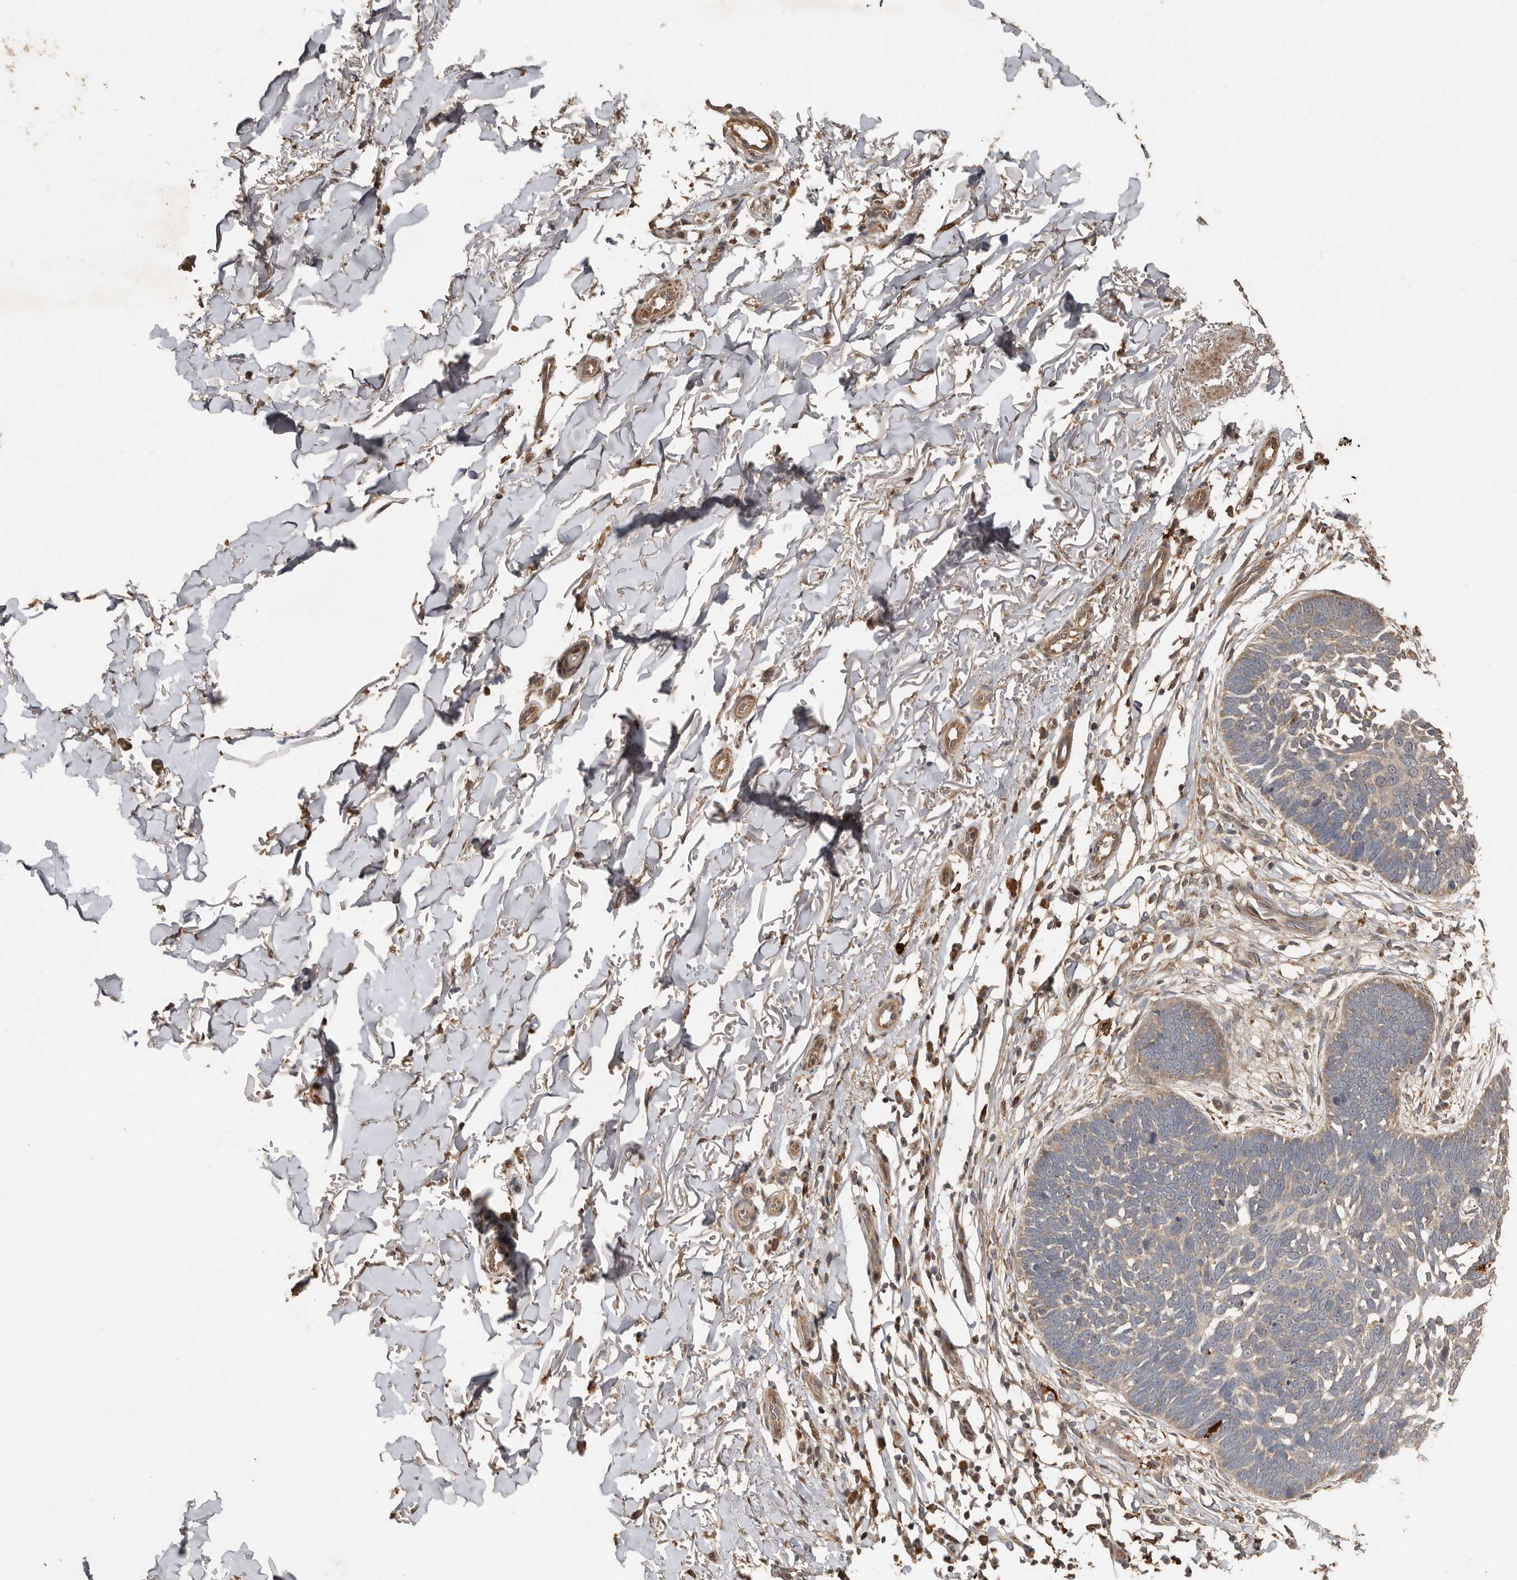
{"staining": {"intensity": "weak", "quantity": "<25%", "location": "cytoplasmic/membranous"}, "tissue": "skin cancer", "cell_type": "Tumor cells", "image_type": "cancer", "snomed": [{"axis": "morphology", "description": "Normal tissue, NOS"}, {"axis": "morphology", "description": "Basal cell carcinoma"}, {"axis": "topography", "description": "Skin"}], "caption": "The histopathology image reveals no significant staining in tumor cells of skin cancer (basal cell carcinoma).", "gene": "KIF26B", "patient": {"sex": "male", "age": 77}}